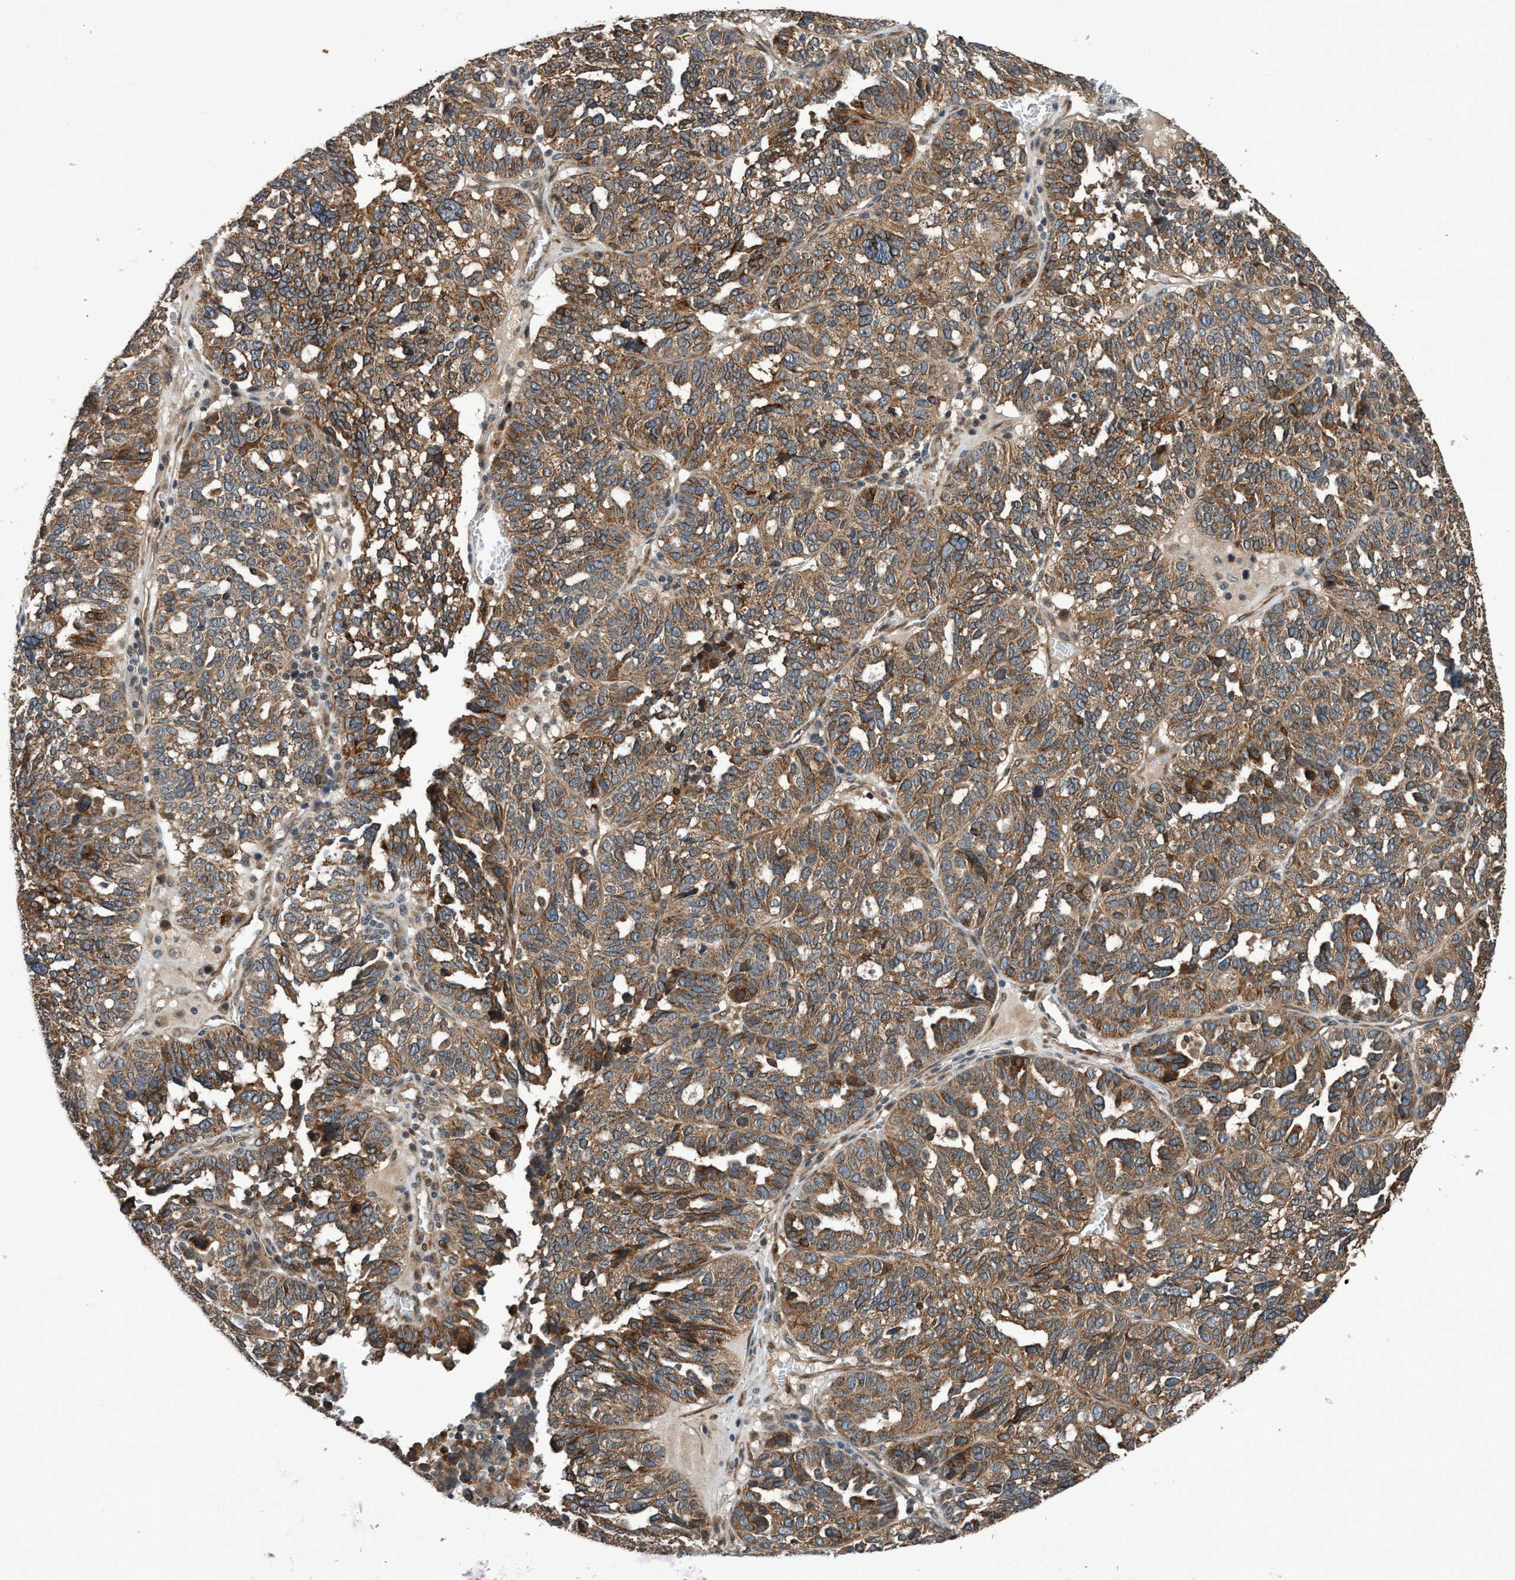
{"staining": {"intensity": "moderate", "quantity": ">75%", "location": "cytoplasmic/membranous"}, "tissue": "ovarian cancer", "cell_type": "Tumor cells", "image_type": "cancer", "snomed": [{"axis": "morphology", "description": "Cystadenocarcinoma, serous, NOS"}, {"axis": "topography", "description": "Ovary"}], "caption": "Ovarian cancer stained with immunohistochemistry (IHC) reveals moderate cytoplasmic/membranous staining in approximately >75% of tumor cells.", "gene": "MACC1", "patient": {"sex": "female", "age": 59}}